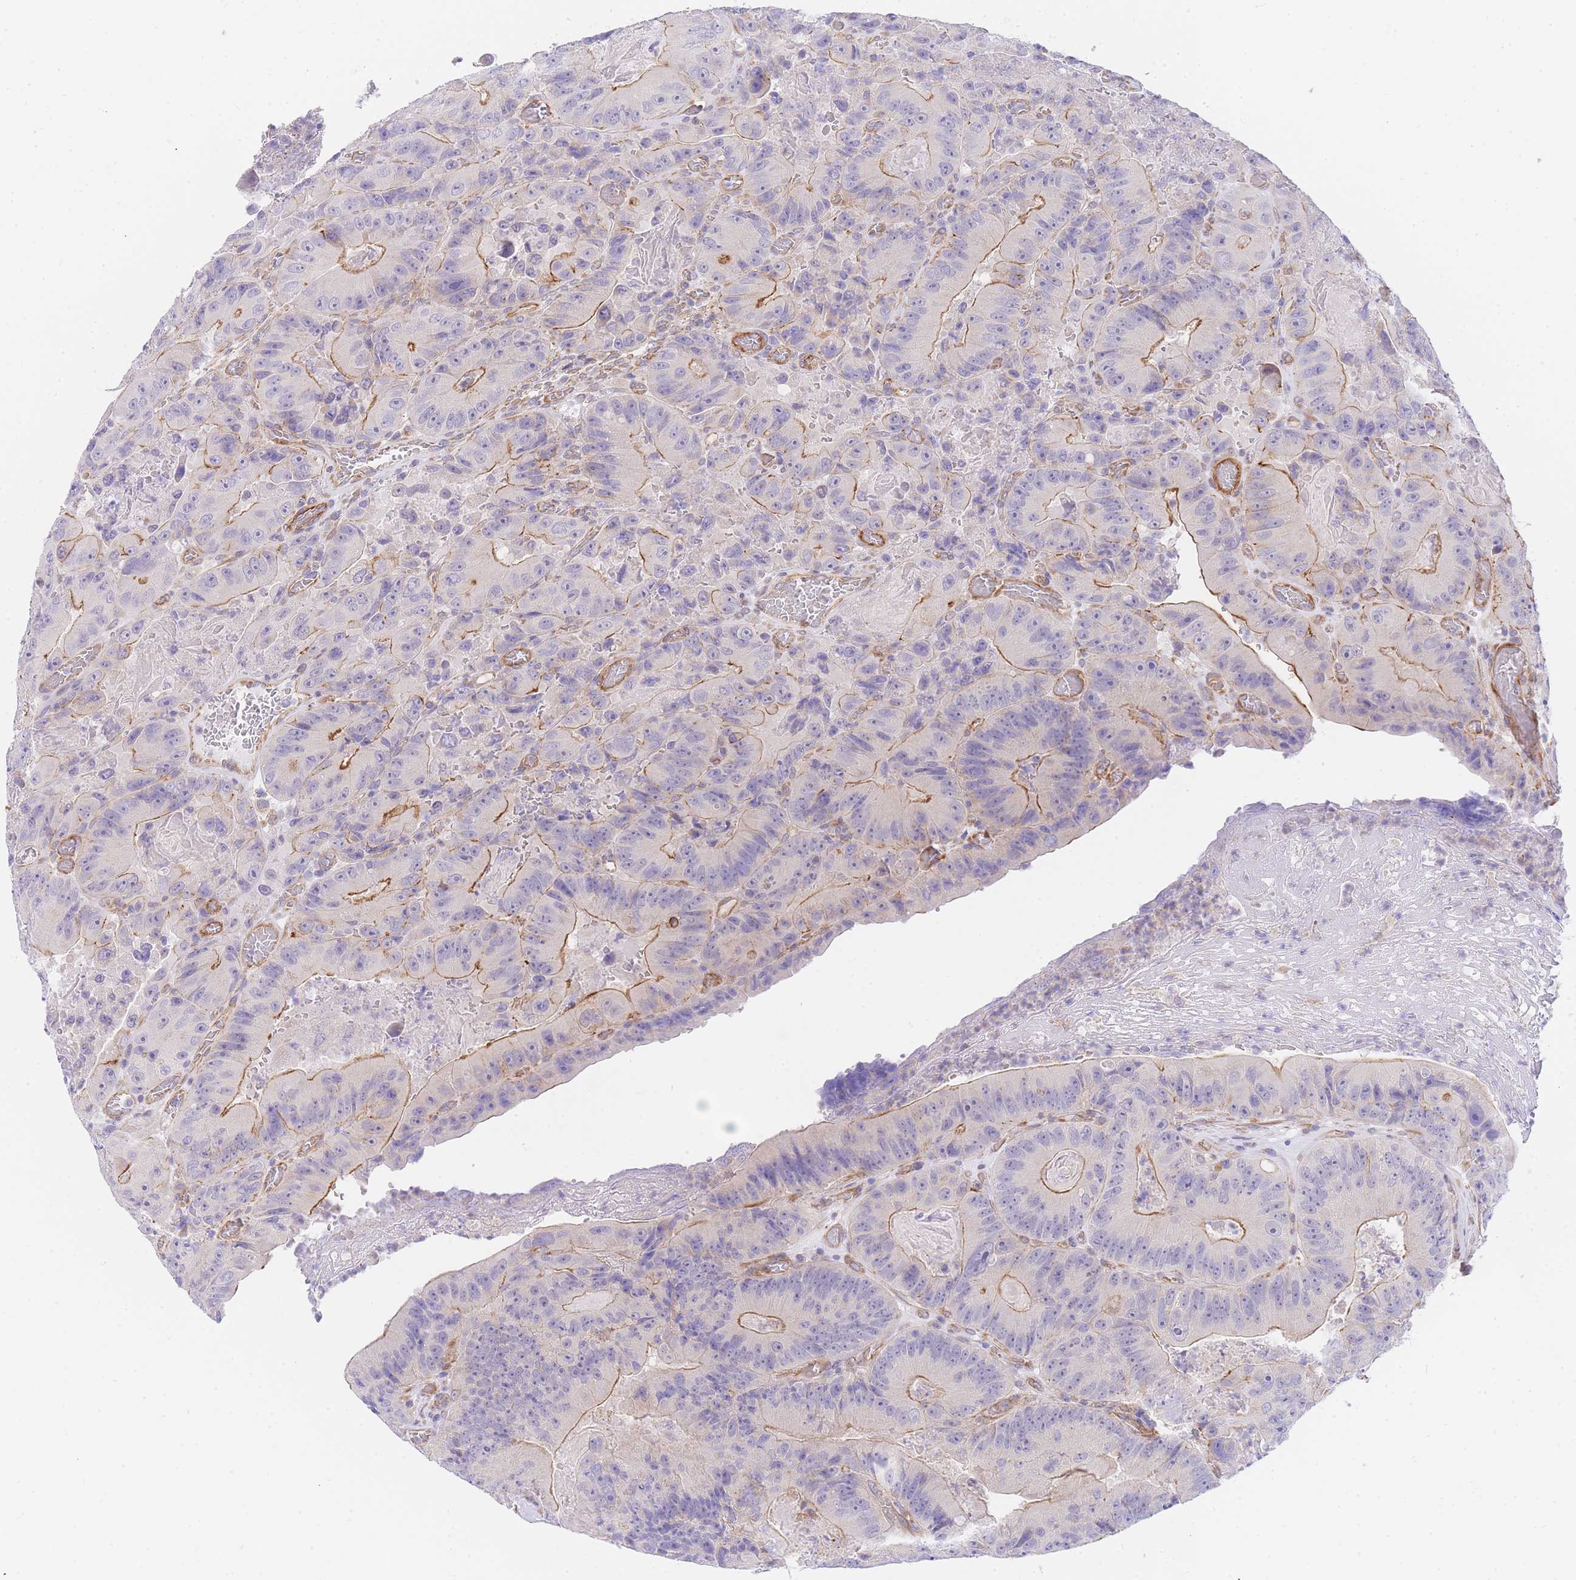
{"staining": {"intensity": "moderate", "quantity": "25%-75%", "location": "cytoplasmic/membranous"}, "tissue": "colorectal cancer", "cell_type": "Tumor cells", "image_type": "cancer", "snomed": [{"axis": "morphology", "description": "Adenocarcinoma, NOS"}, {"axis": "topography", "description": "Colon"}], "caption": "Human colorectal cancer stained with a brown dye displays moderate cytoplasmic/membranous positive expression in about 25%-75% of tumor cells.", "gene": "SRSF12", "patient": {"sex": "female", "age": 86}}